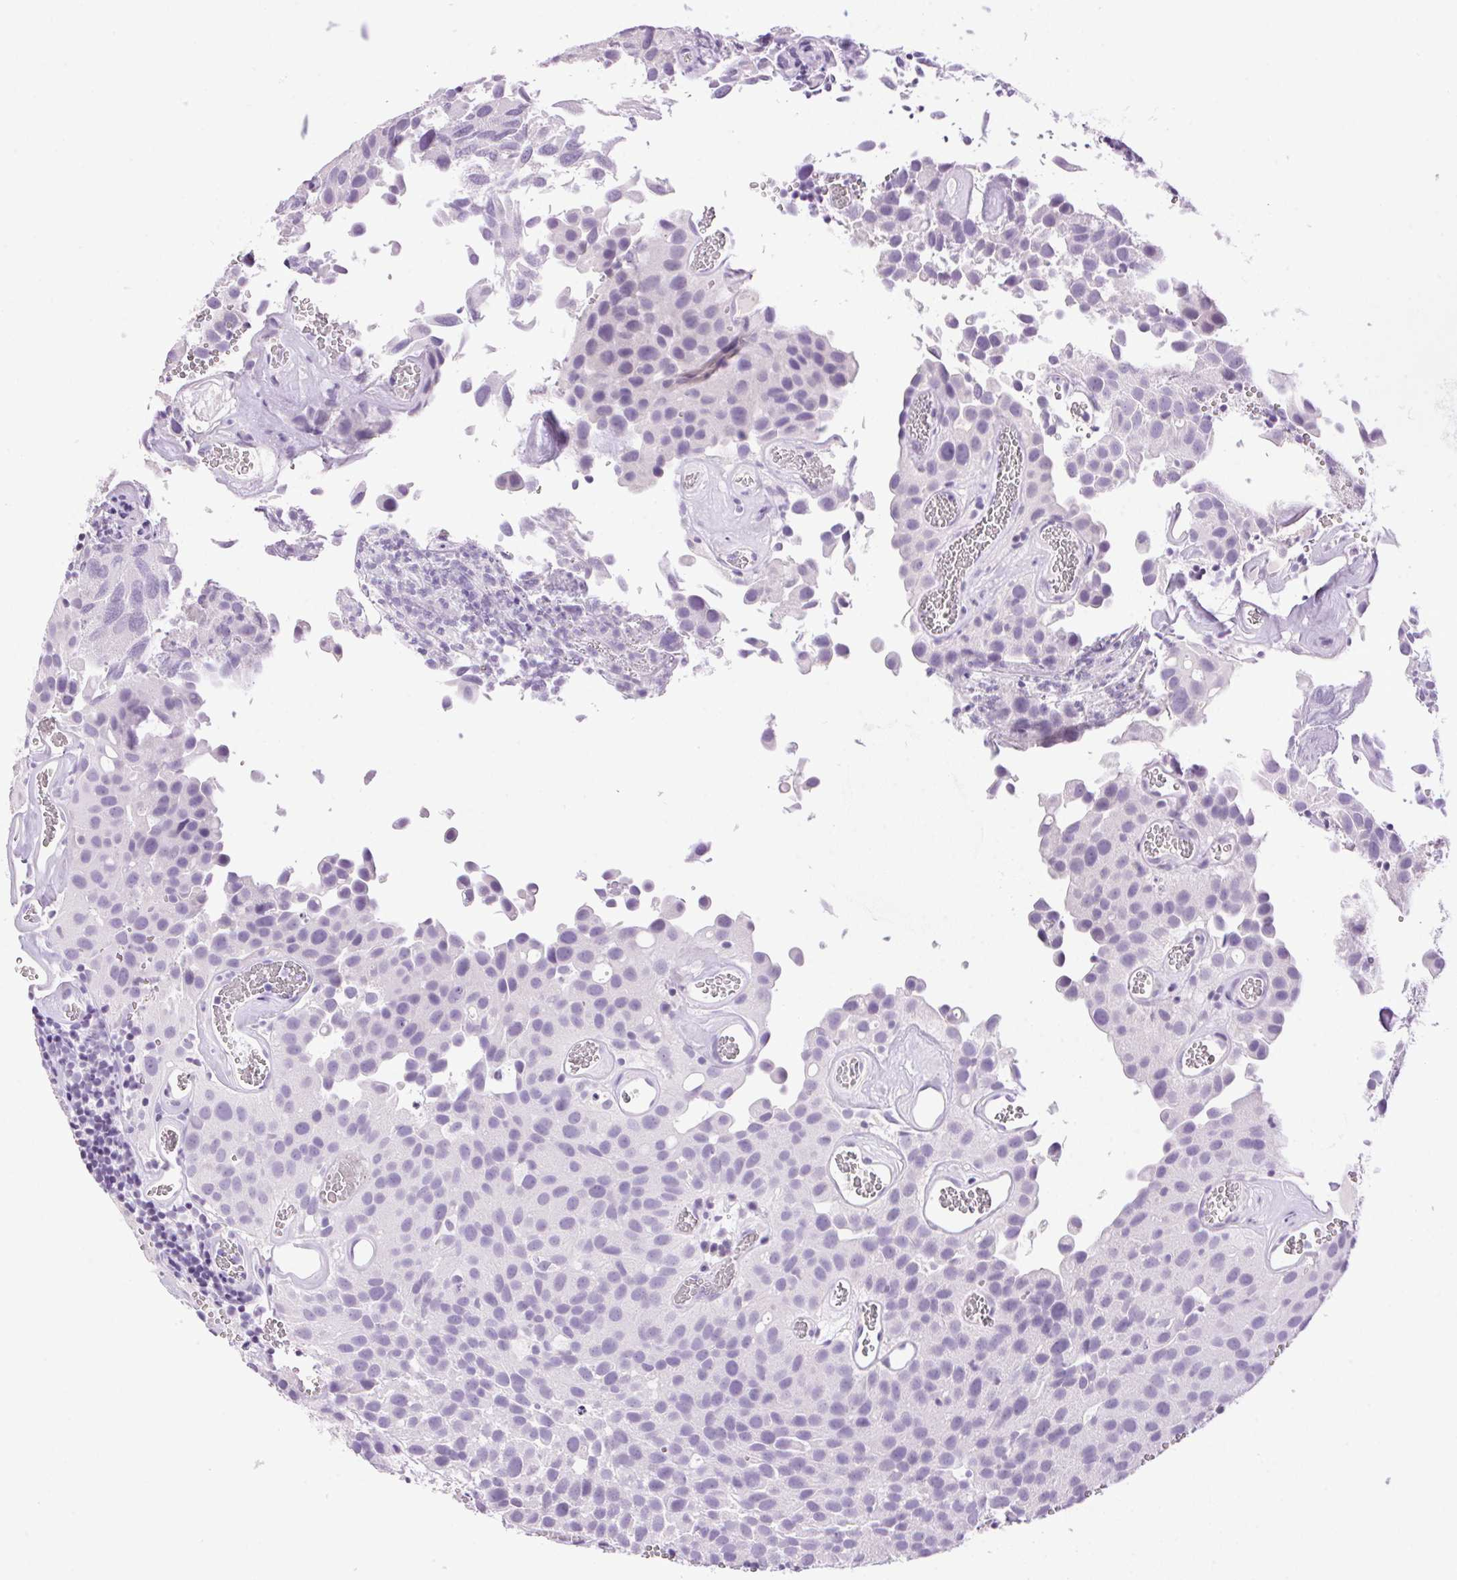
{"staining": {"intensity": "negative", "quantity": "none", "location": "none"}, "tissue": "urothelial cancer", "cell_type": "Tumor cells", "image_type": "cancer", "snomed": [{"axis": "morphology", "description": "Urothelial carcinoma, Low grade"}, {"axis": "topography", "description": "Urinary bladder"}], "caption": "IHC image of neoplastic tissue: human urothelial cancer stained with DAB (3,3'-diaminobenzidine) displays no significant protein expression in tumor cells.", "gene": "TMEM88B", "patient": {"sex": "female", "age": 69}}